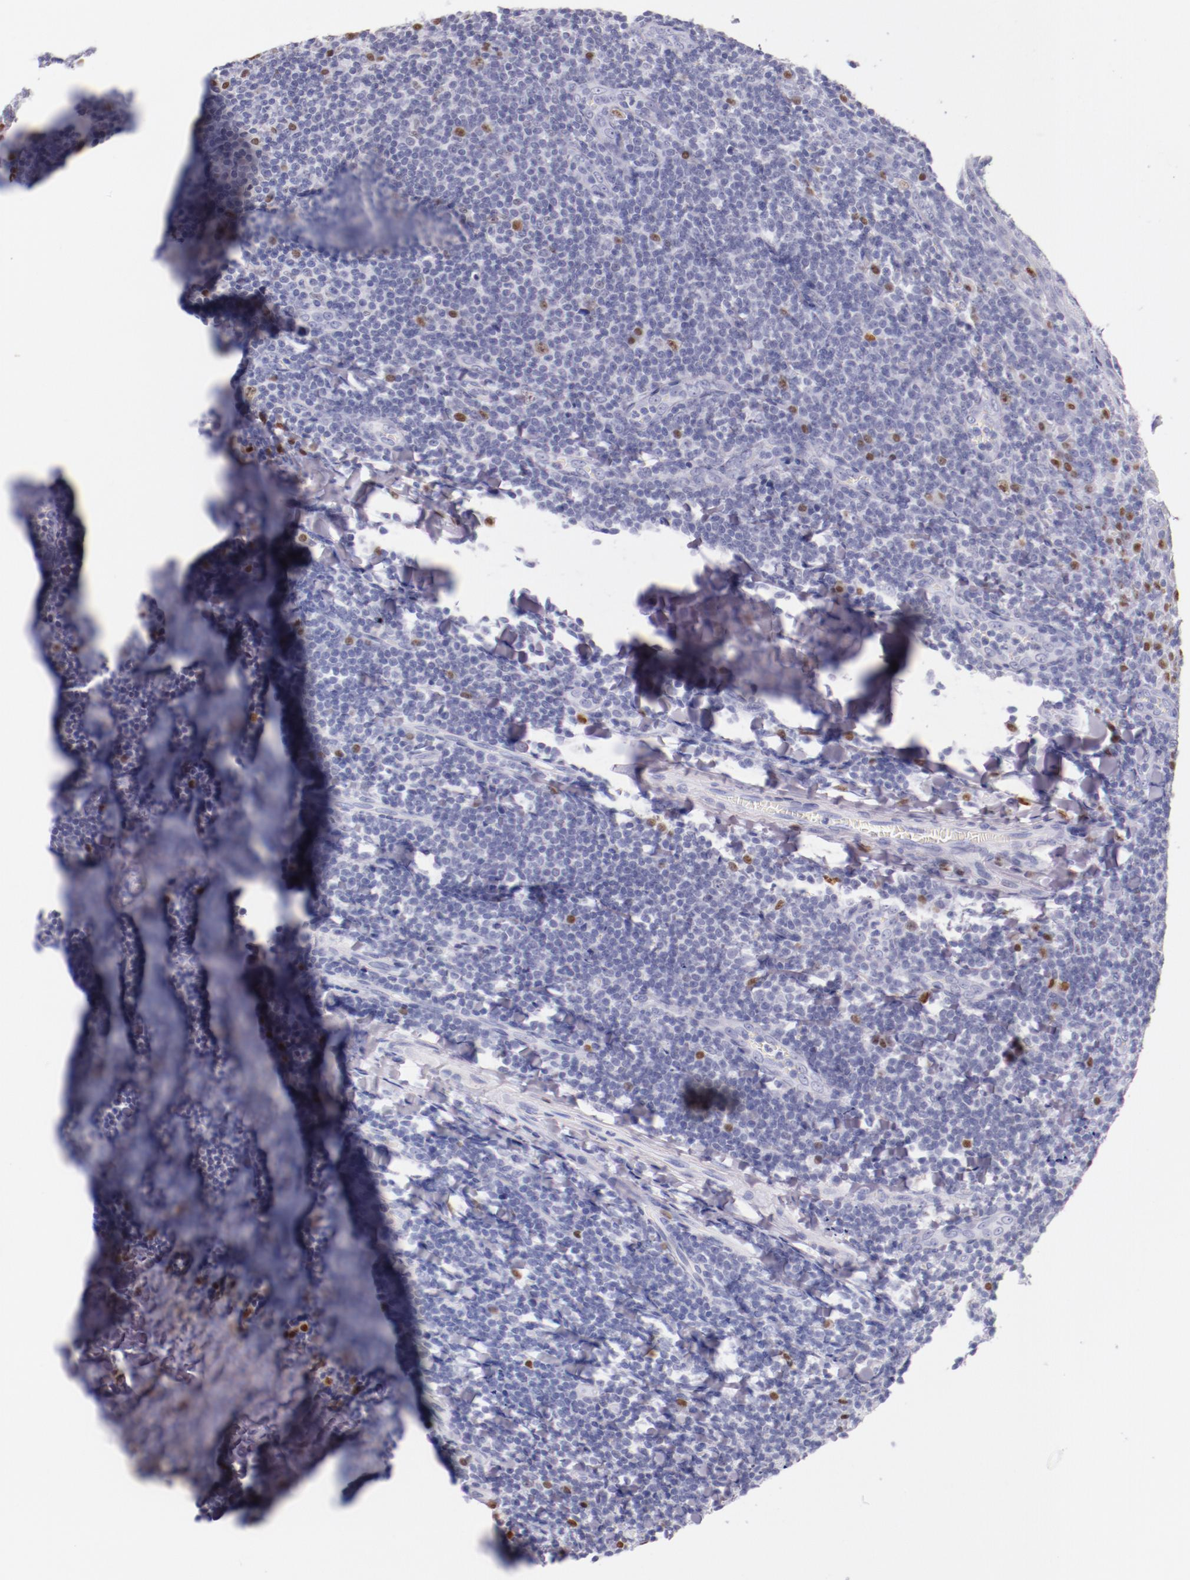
{"staining": {"intensity": "negative", "quantity": "none", "location": "none"}, "tissue": "tonsil", "cell_type": "Germinal center cells", "image_type": "normal", "snomed": [{"axis": "morphology", "description": "Normal tissue, NOS"}, {"axis": "topography", "description": "Tonsil"}], "caption": "High power microscopy image of an immunohistochemistry (IHC) micrograph of unremarkable tonsil, revealing no significant expression in germinal center cells.", "gene": "IRF4", "patient": {"sex": "male", "age": 31}}